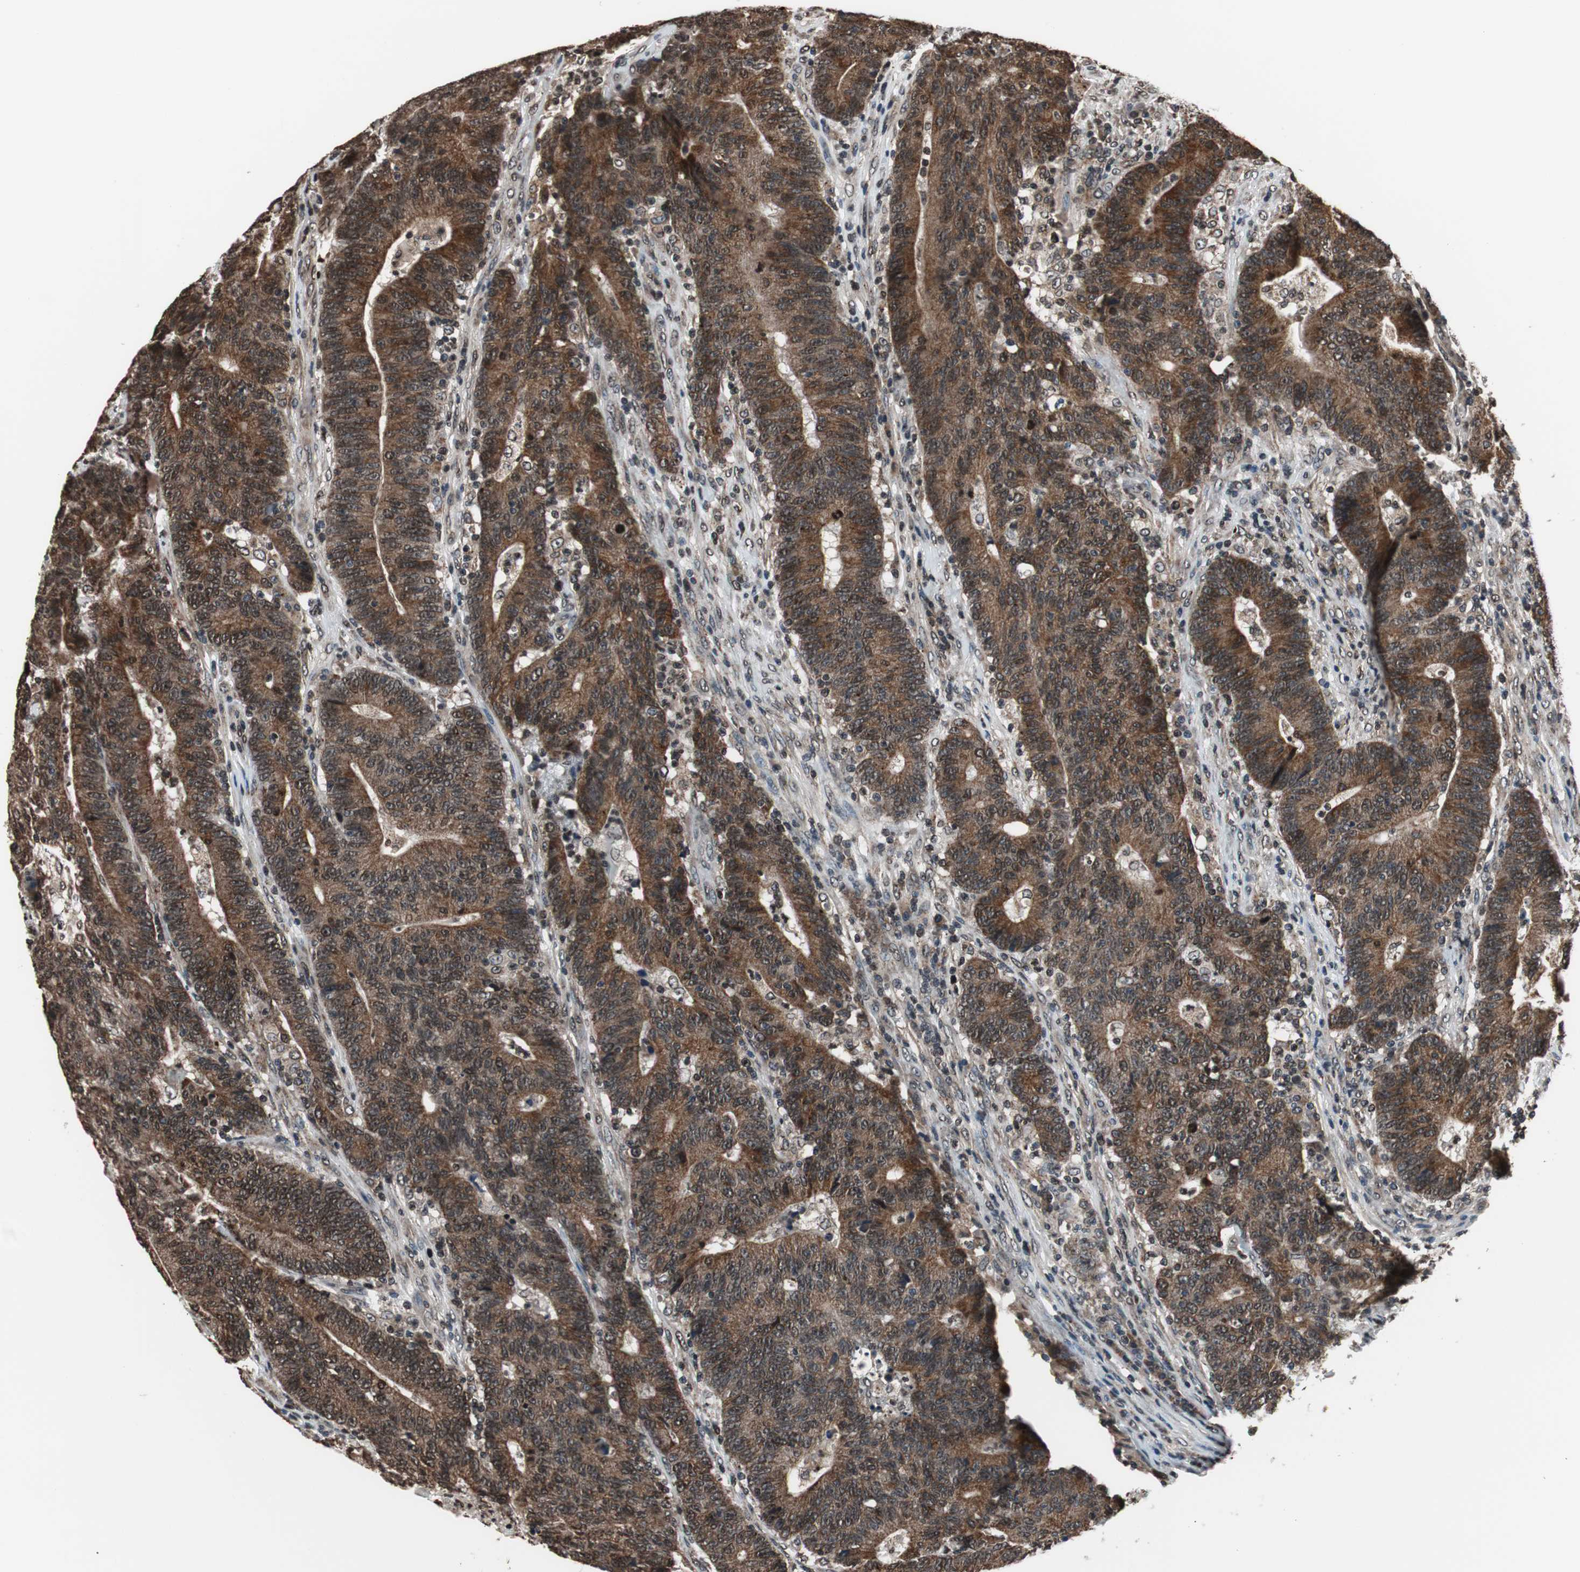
{"staining": {"intensity": "moderate", "quantity": ">75%", "location": "cytoplasmic/membranous"}, "tissue": "colorectal cancer", "cell_type": "Tumor cells", "image_type": "cancer", "snomed": [{"axis": "morphology", "description": "Normal tissue, NOS"}, {"axis": "morphology", "description": "Adenocarcinoma, NOS"}, {"axis": "topography", "description": "Colon"}], "caption": "About >75% of tumor cells in human colorectal cancer (adenocarcinoma) reveal moderate cytoplasmic/membranous protein expression as visualized by brown immunohistochemical staining.", "gene": "RFC1", "patient": {"sex": "female", "age": 75}}